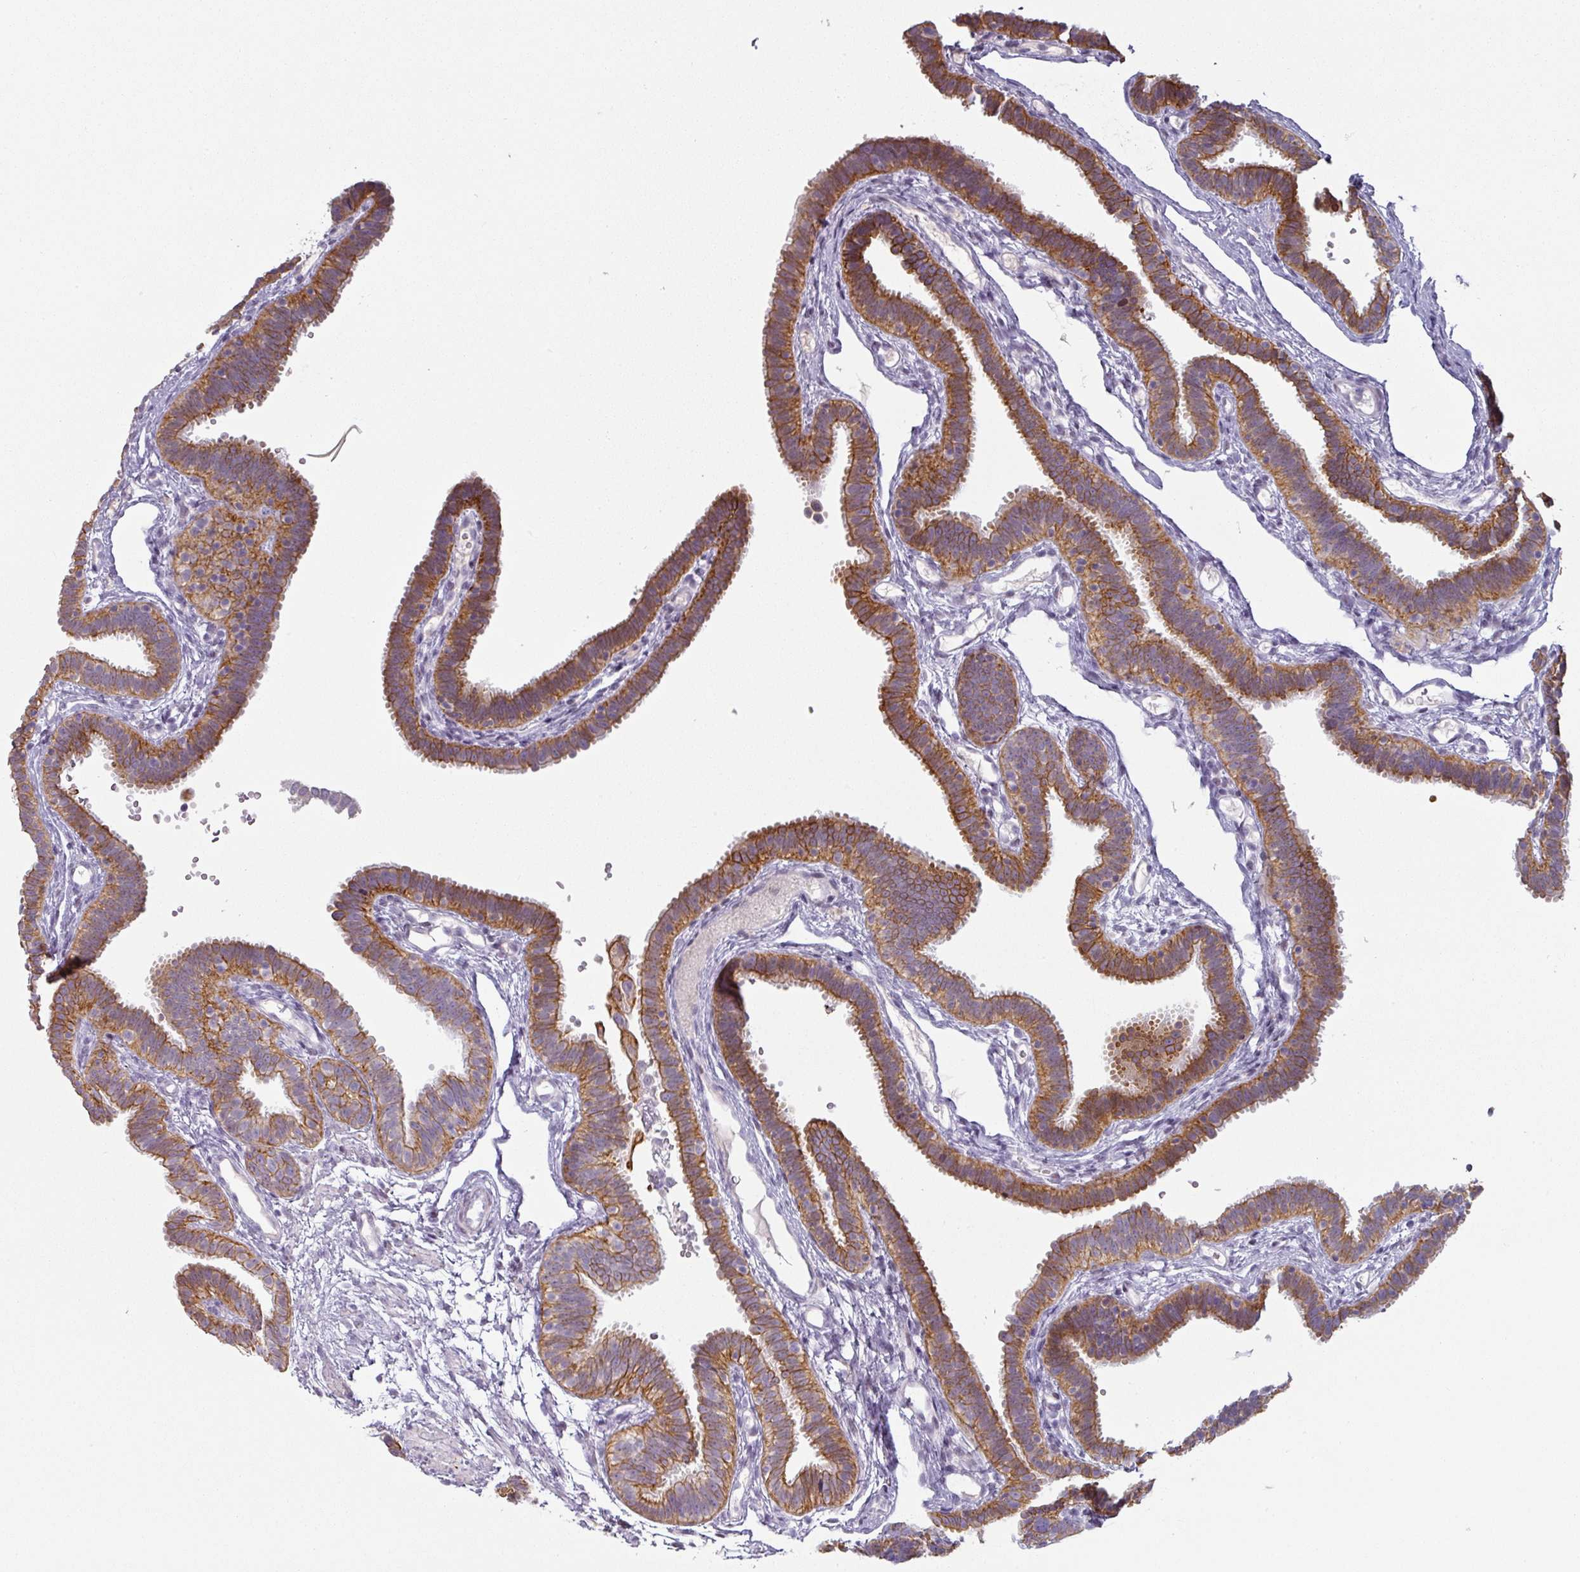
{"staining": {"intensity": "strong", "quantity": ">75%", "location": "cytoplasmic/membranous"}, "tissue": "fallopian tube", "cell_type": "Glandular cells", "image_type": "normal", "snomed": [{"axis": "morphology", "description": "Normal tissue, NOS"}, {"axis": "topography", "description": "Fallopian tube"}], "caption": "This is a histology image of IHC staining of normal fallopian tube, which shows strong positivity in the cytoplasmic/membranous of glandular cells.", "gene": "GTF2H3", "patient": {"sex": "female", "age": 37}}